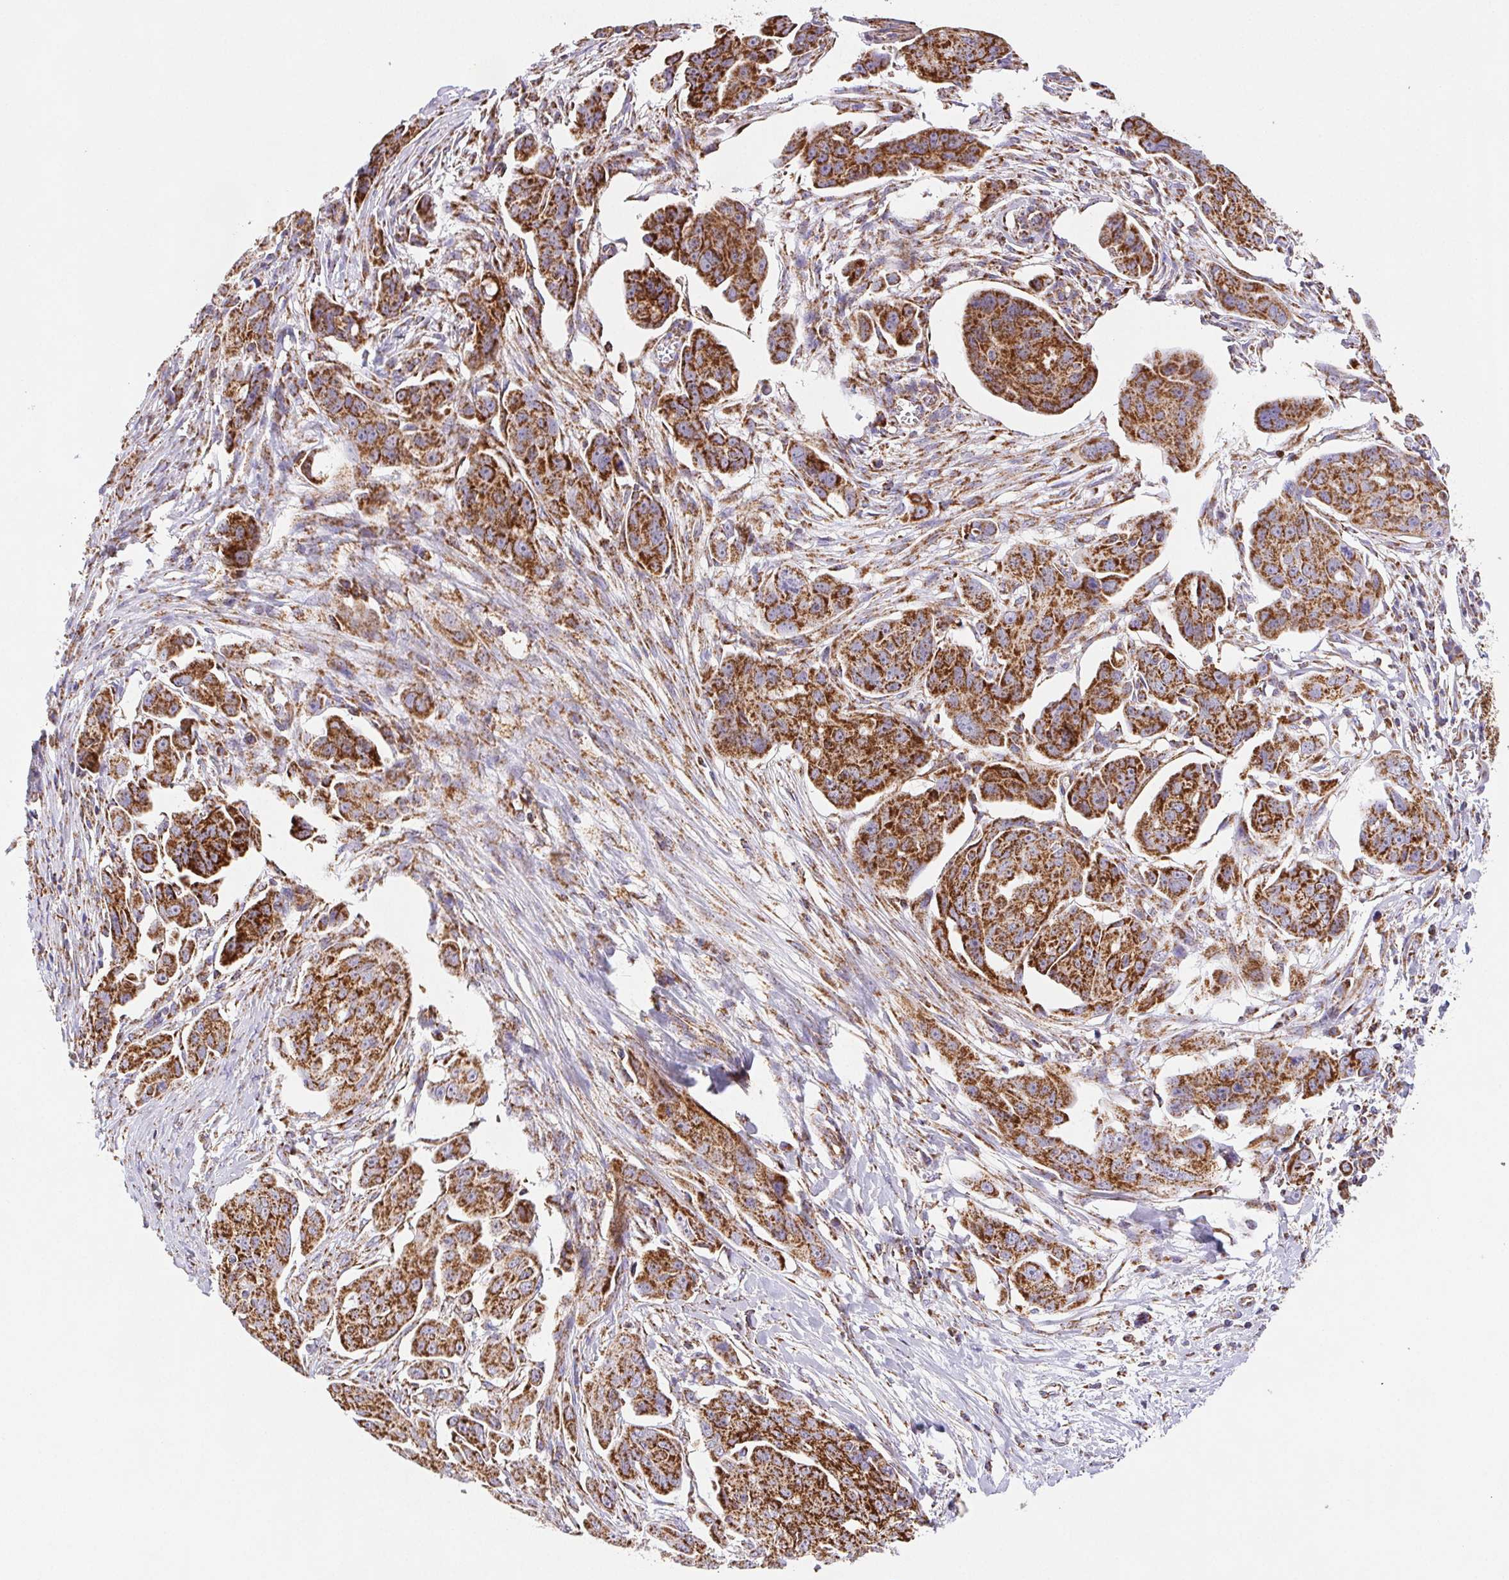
{"staining": {"intensity": "strong", "quantity": ">75%", "location": "cytoplasmic/membranous"}, "tissue": "ovarian cancer", "cell_type": "Tumor cells", "image_type": "cancer", "snomed": [{"axis": "morphology", "description": "Carcinoma, endometroid"}, {"axis": "topography", "description": "Ovary"}], "caption": "This is an image of immunohistochemistry staining of ovarian cancer, which shows strong expression in the cytoplasmic/membranous of tumor cells.", "gene": "NIPSNAP2", "patient": {"sex": "female", "age": 70}}